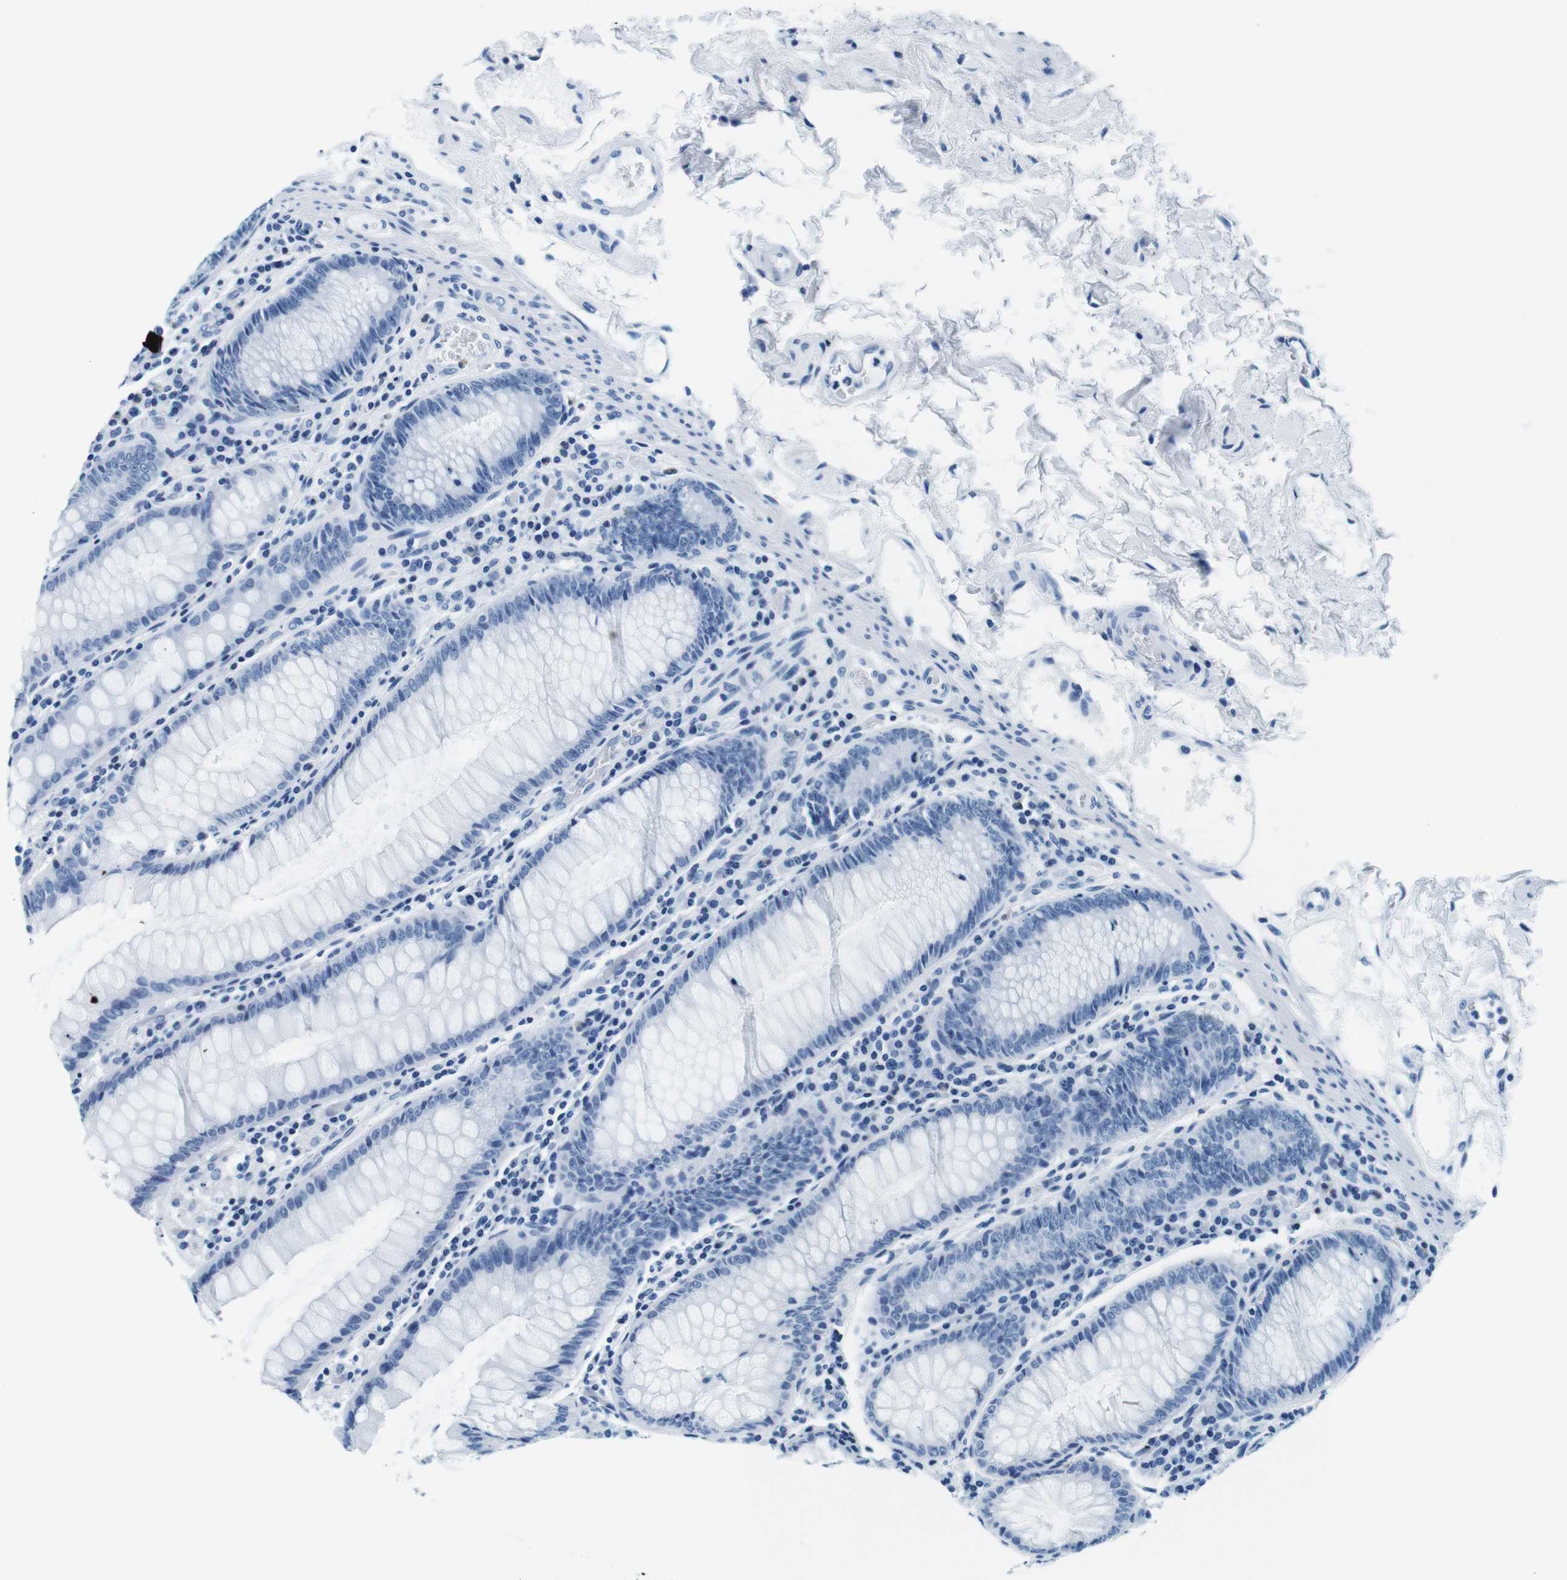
{"staining": {"intensity": "negative", "quantity": "none", "location": "none"}, "tissue": "colon", "cell_type": "Endothelial cells", "image_type": "normal", "snomed": [{"axis": "morphology", "description": "Normal tissue, NOS"}, {"axis": "topography", "description": "Colon"}], "caption": "This micrograph is of unremarkable colon stained with IHC to label a protein in brown with the nuclei are counter-stained blue. There is no staining in endothelial cells.", "gene": "ELANE", "patient": {"sex": "female", "age": 46}}